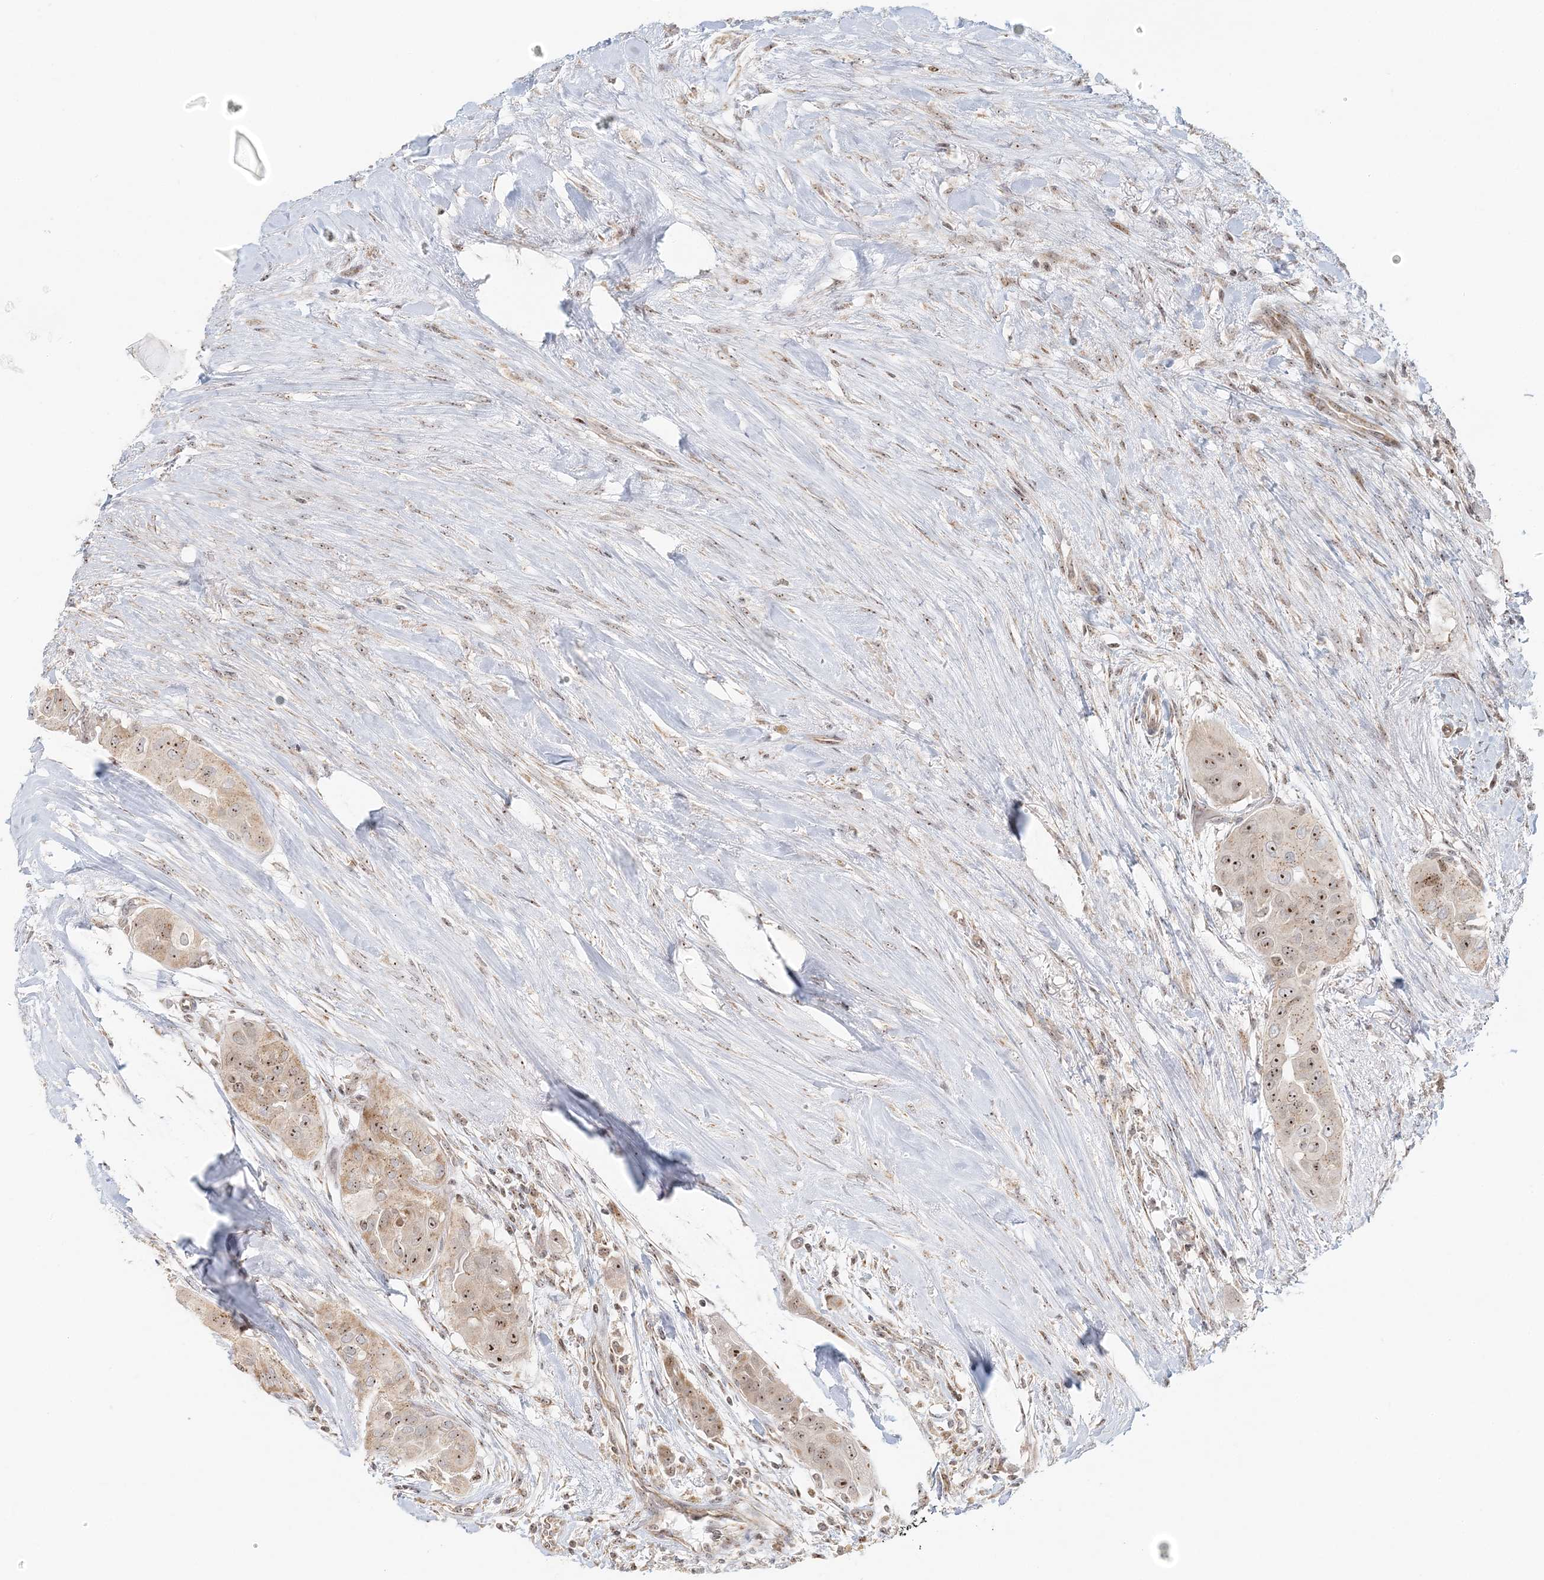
{"staining": {"intensity": "moderate", "quantity": ">75%", "location": "cytoplasmic/membranous,nuclear"}, "tissue": "thyroid cancer", "cell_type": "Tumor cells", "image_type": "cancer", "snomed": [{"axis": "morphology", "description": "Papillary adenocarcinoma, NOS"}, {"axis": "topography", "description": "Thyroid gland"}], "caption": "This photomicrograph exhibits IHC staining of human thyroid cancer, with medium moderate cytoplasmic/membranous and nuclear staining in about >75% of tumor cells.", "gene": "UBE2F", "patient": {"sex": "female", "age": 59}}